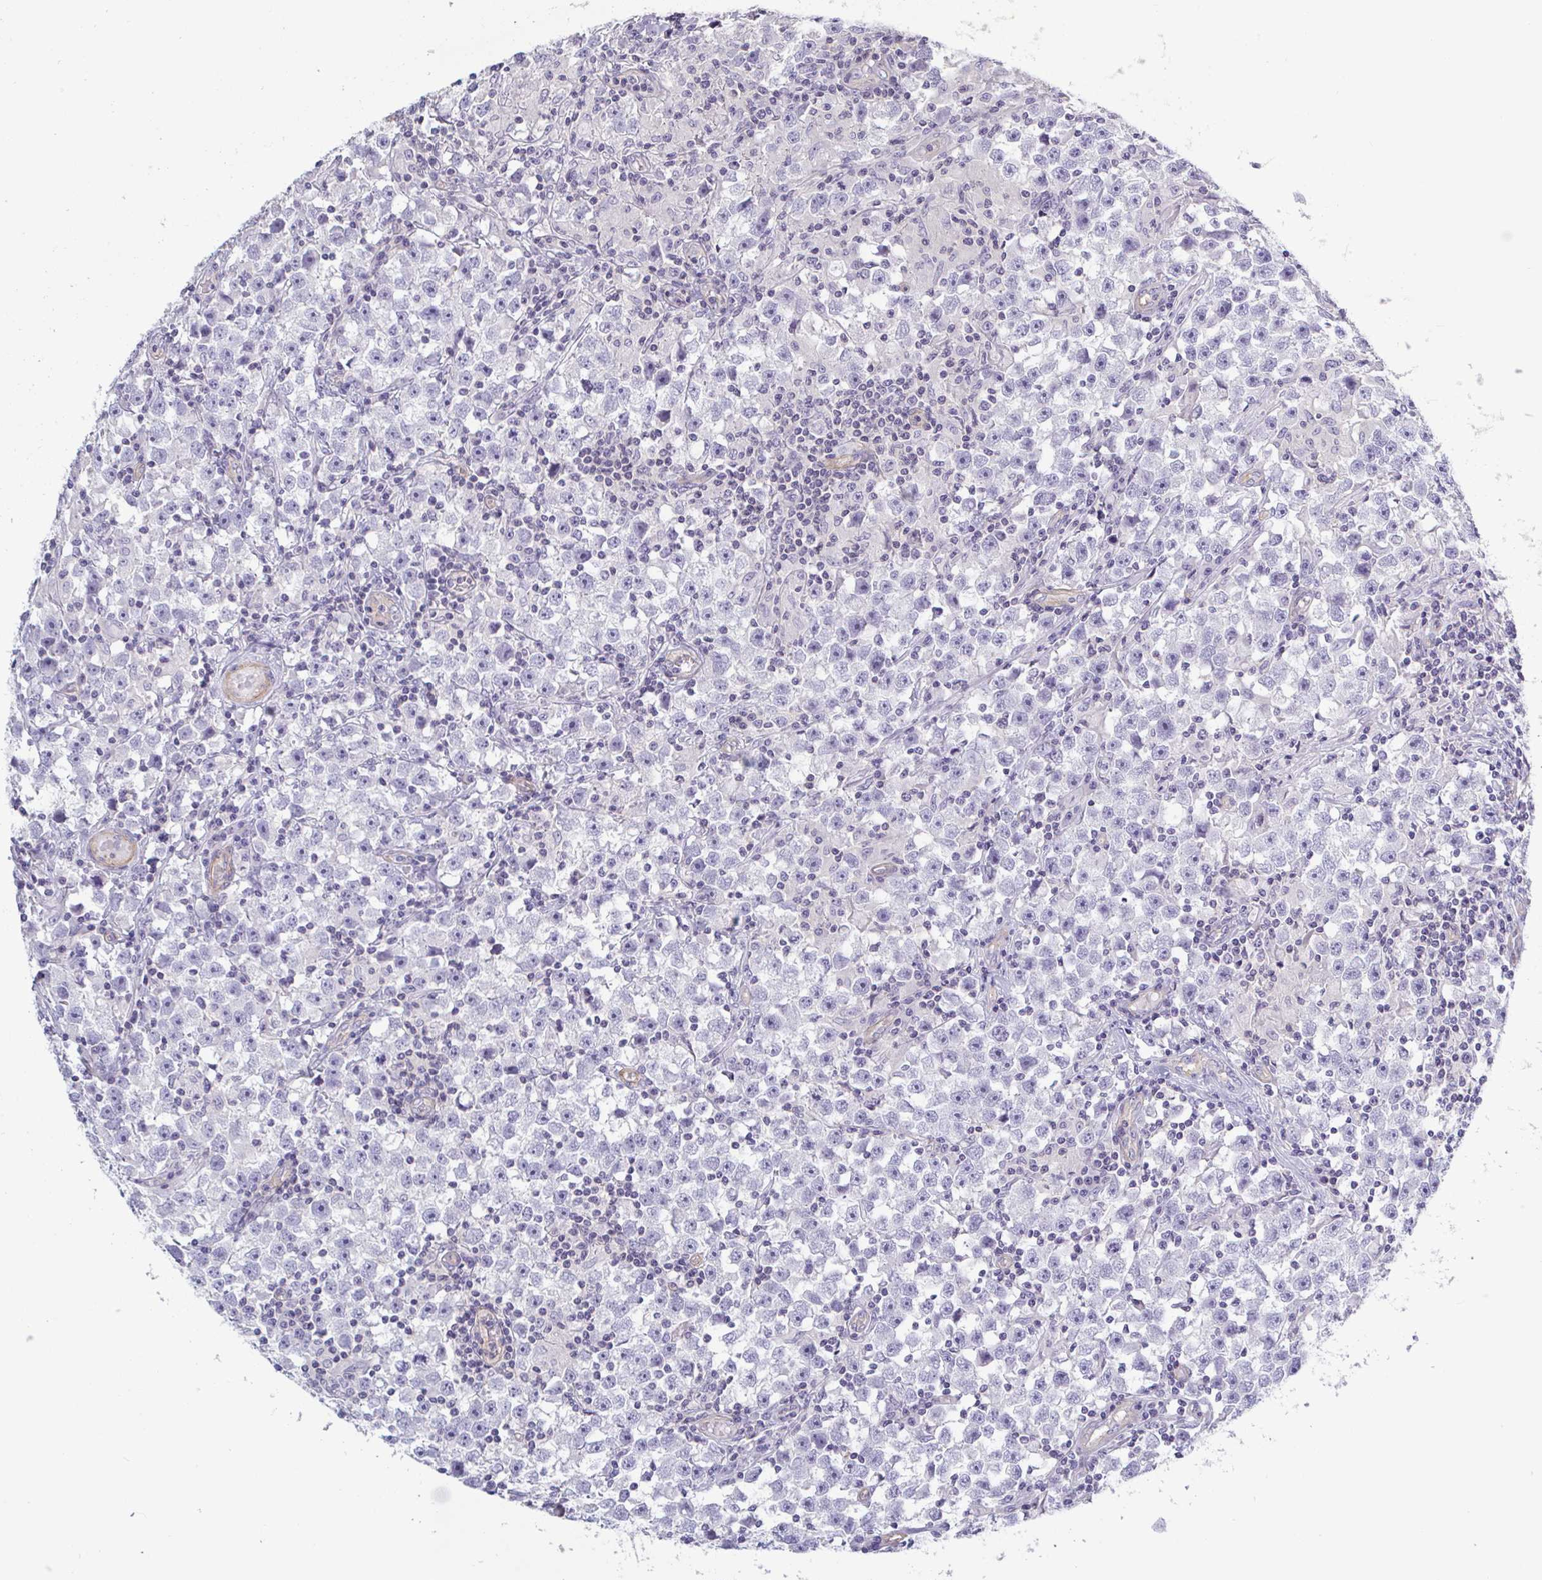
{"staining": {"intensity": "negative", "quantity": "none", "location": "none"}, "tissue": "testis cancer", "cell_type": "Tumor cells", "image_type": "cancer", "snomed": [{"axis": "morphology", "description": "Seminoma, NOS"}, {"axis": "topography", "description": "Testis"}], "caption": "Tumor cells are negative for protein expression in human testis cancer (seminoma). The staining is performed using DAB (3,3'-diaminobenzidine) brown chromogen with nuclei counter-stained in using hematoxylin.", "gene": "SHISA7", "patient": {"sex": "male", "age": 33}}